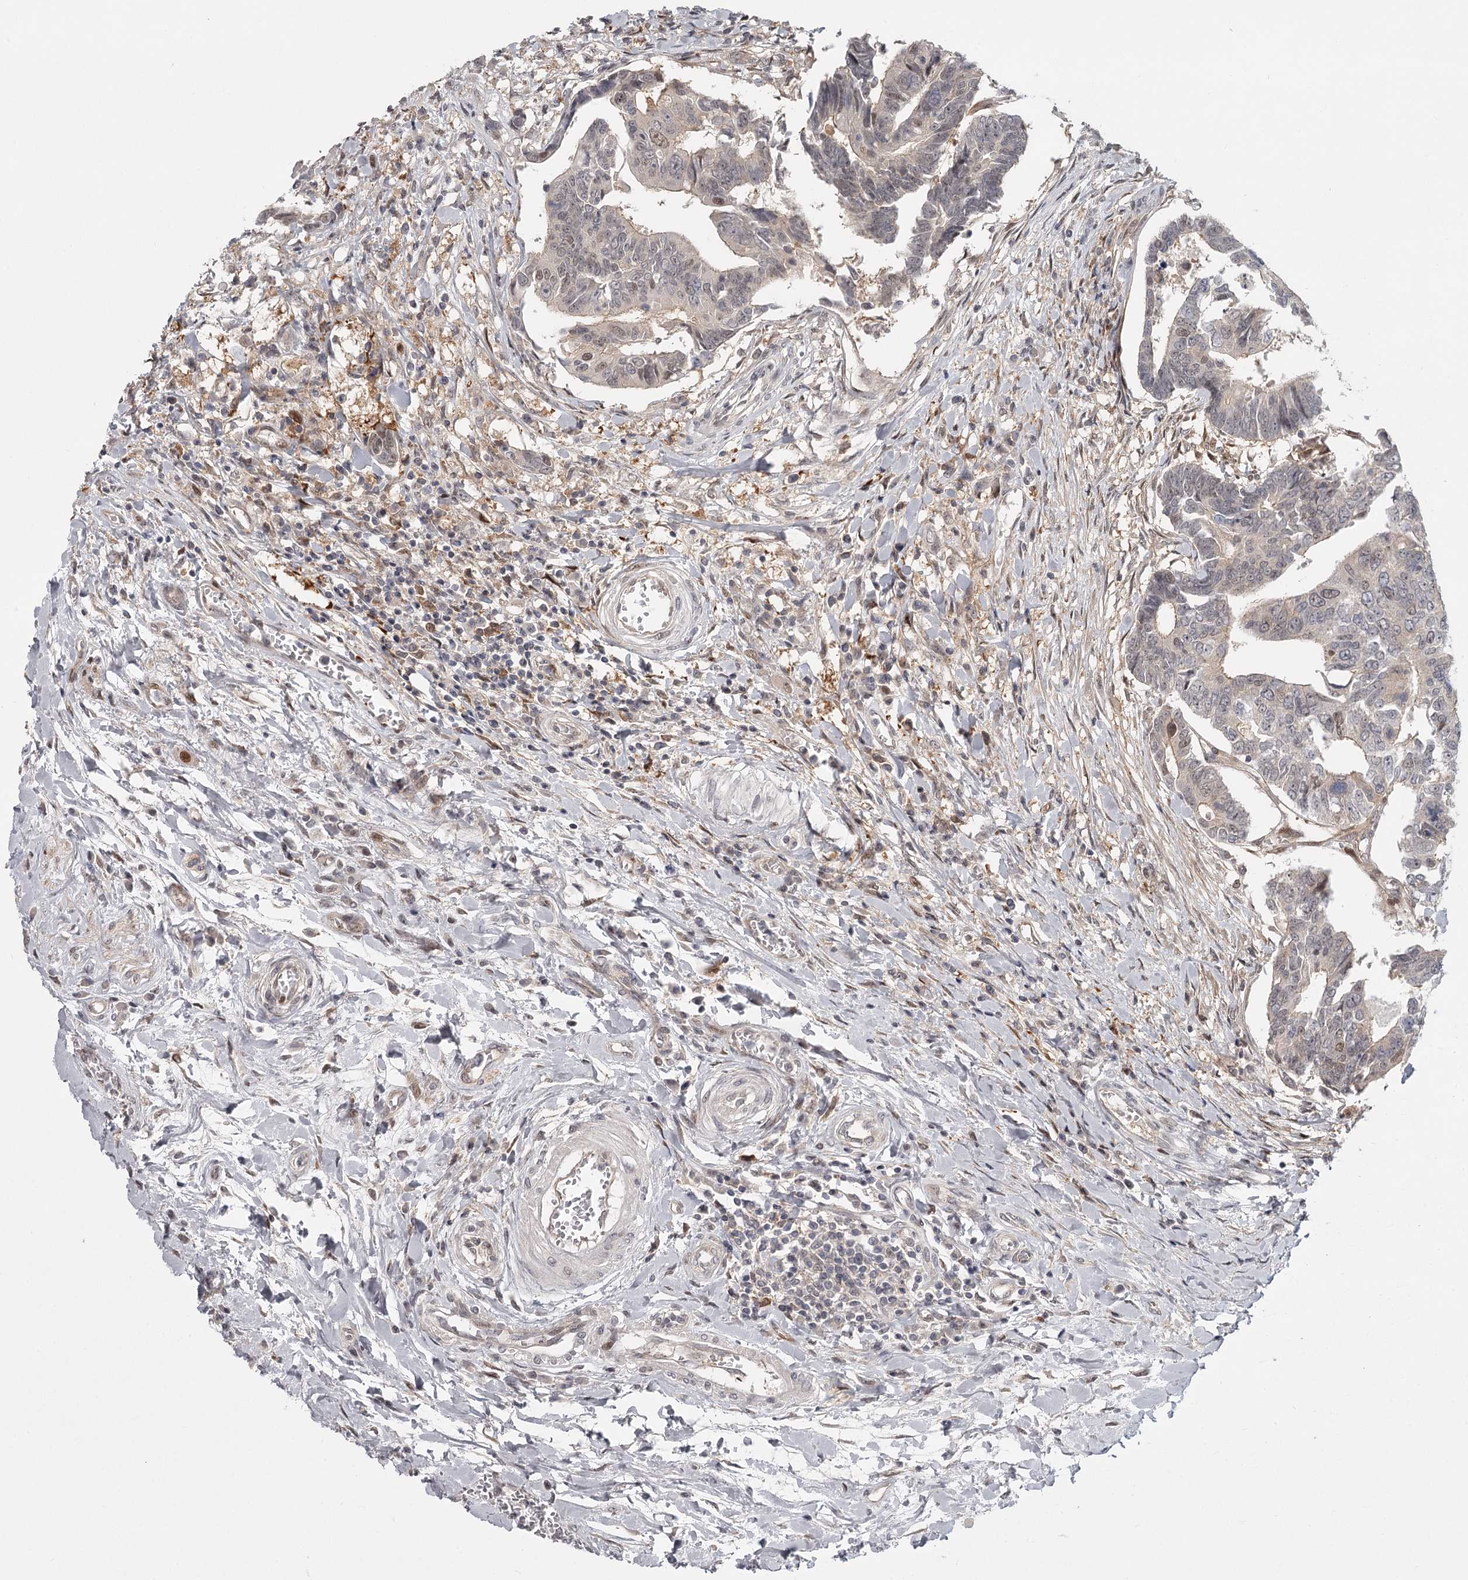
{"staining": {"intensity": "weak", "quantity": "25%-75%", "location": "nuclear"}, "tissue": "colorectal cancer", "cell_type": "Tumor cells", "image_type": "cancer", "snomed": [{"axis": "morphology", "description": "Adenocarcinoma, NOS"}, {"axis": "topography", "description": "Rectum"}], "caption": "About 25%-75% of tumor cells in colorectal cancer exhibit weak nuclear protein expression as visualized by brown immunohistochemical staining.", "gene": "CCNG2", "patient": {"sex": "female", "age": 65}}